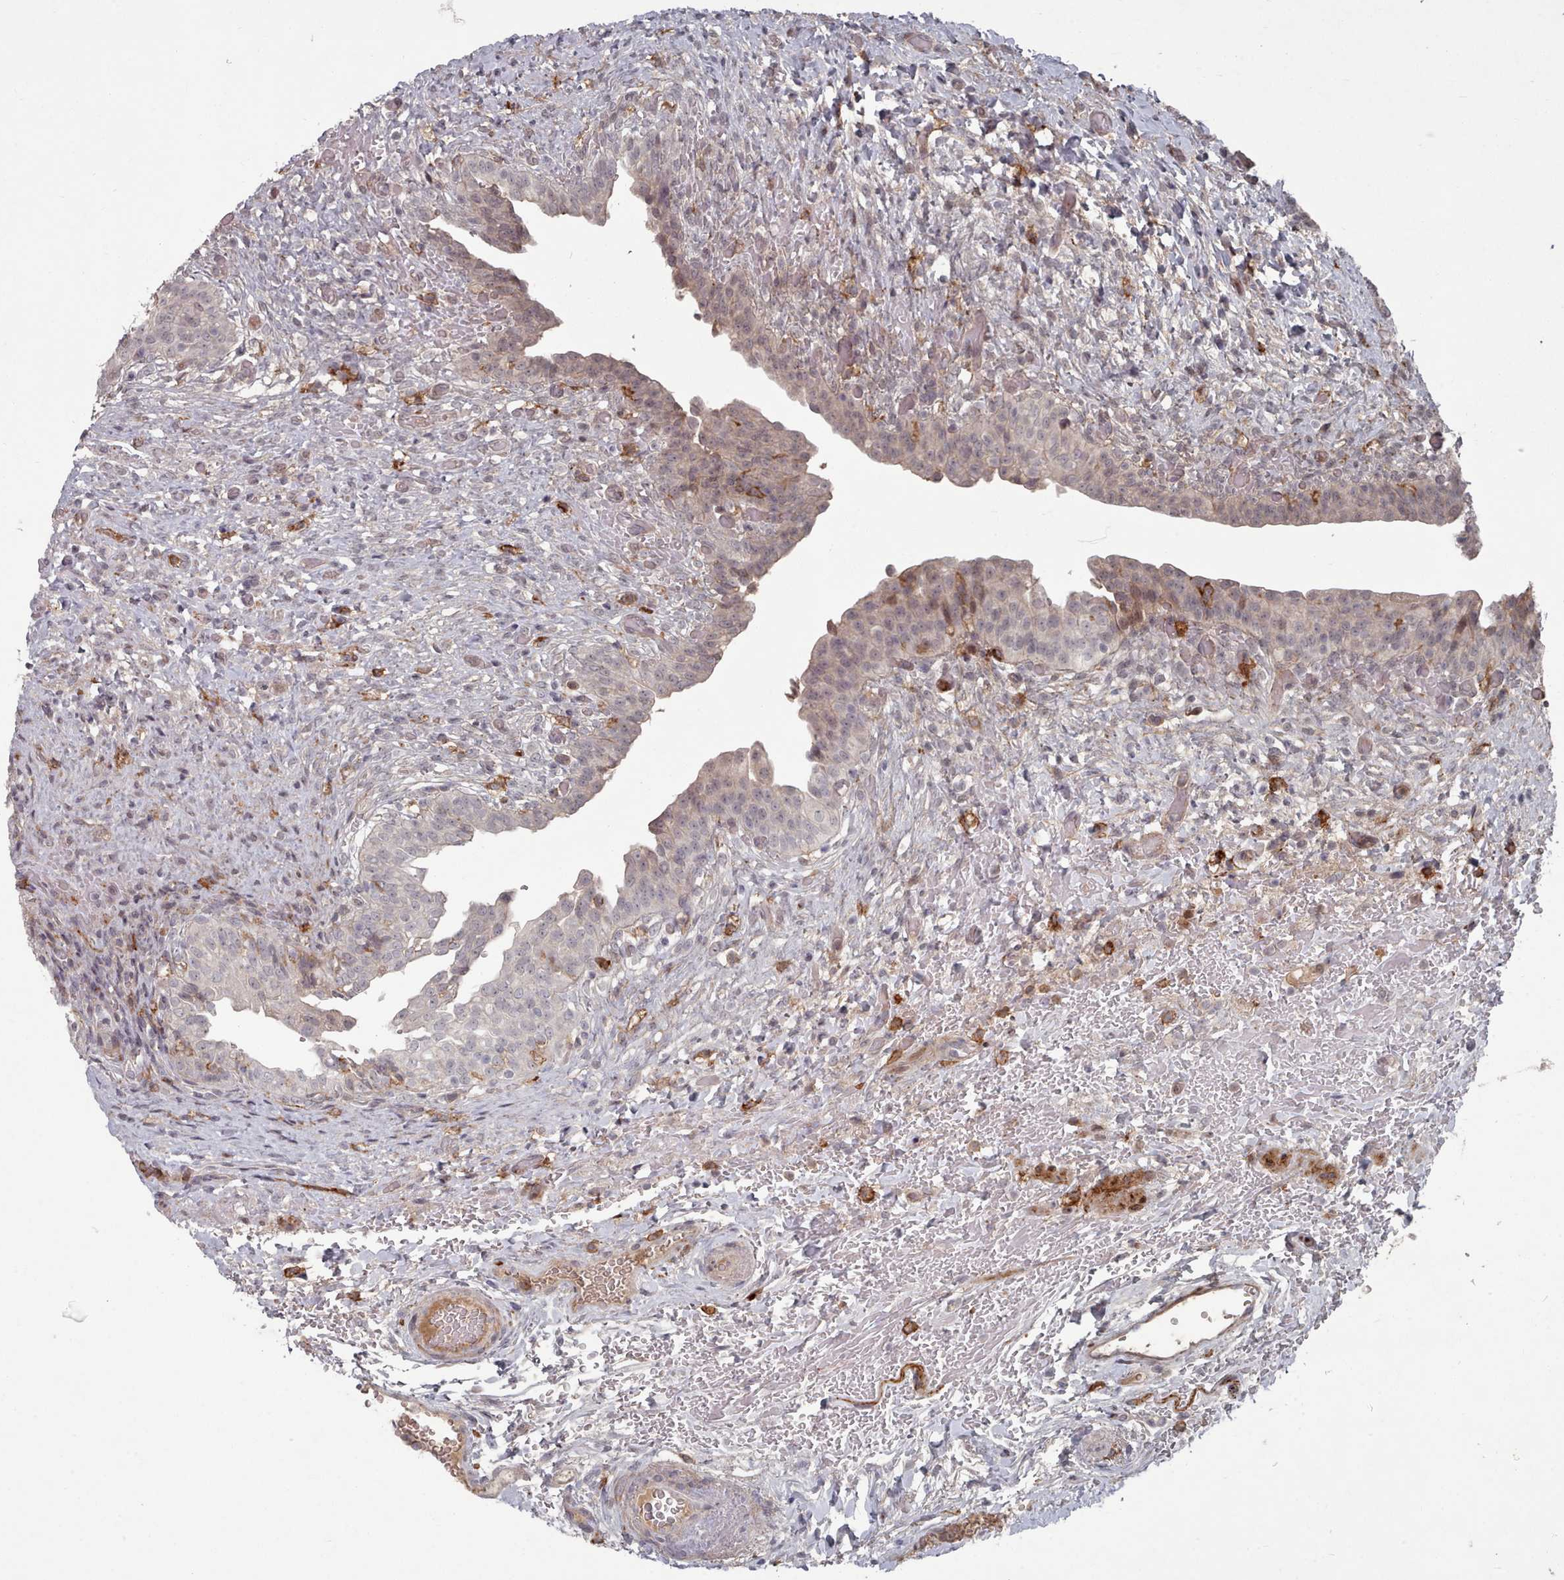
{"staining": {"intensity": "weak", "quantity": "<25%", "location": "cytoplasmic/membranous"}, "tissue": "urinary bladder", "cell_type": "Urothelial cells", "image_type": "normal", "snomed": [{"axis": "morphology", "description": "Normal tissue, NOS"}, {"axis": "topography", "description": "Urinary bladder"}], "caption": "Immunohistochemical staining of unremarkable human urinary bladder displays no significant expression in urothelial cells.", "gene": "COL8A2", "patient": {"sex": "male", "age": 69}}